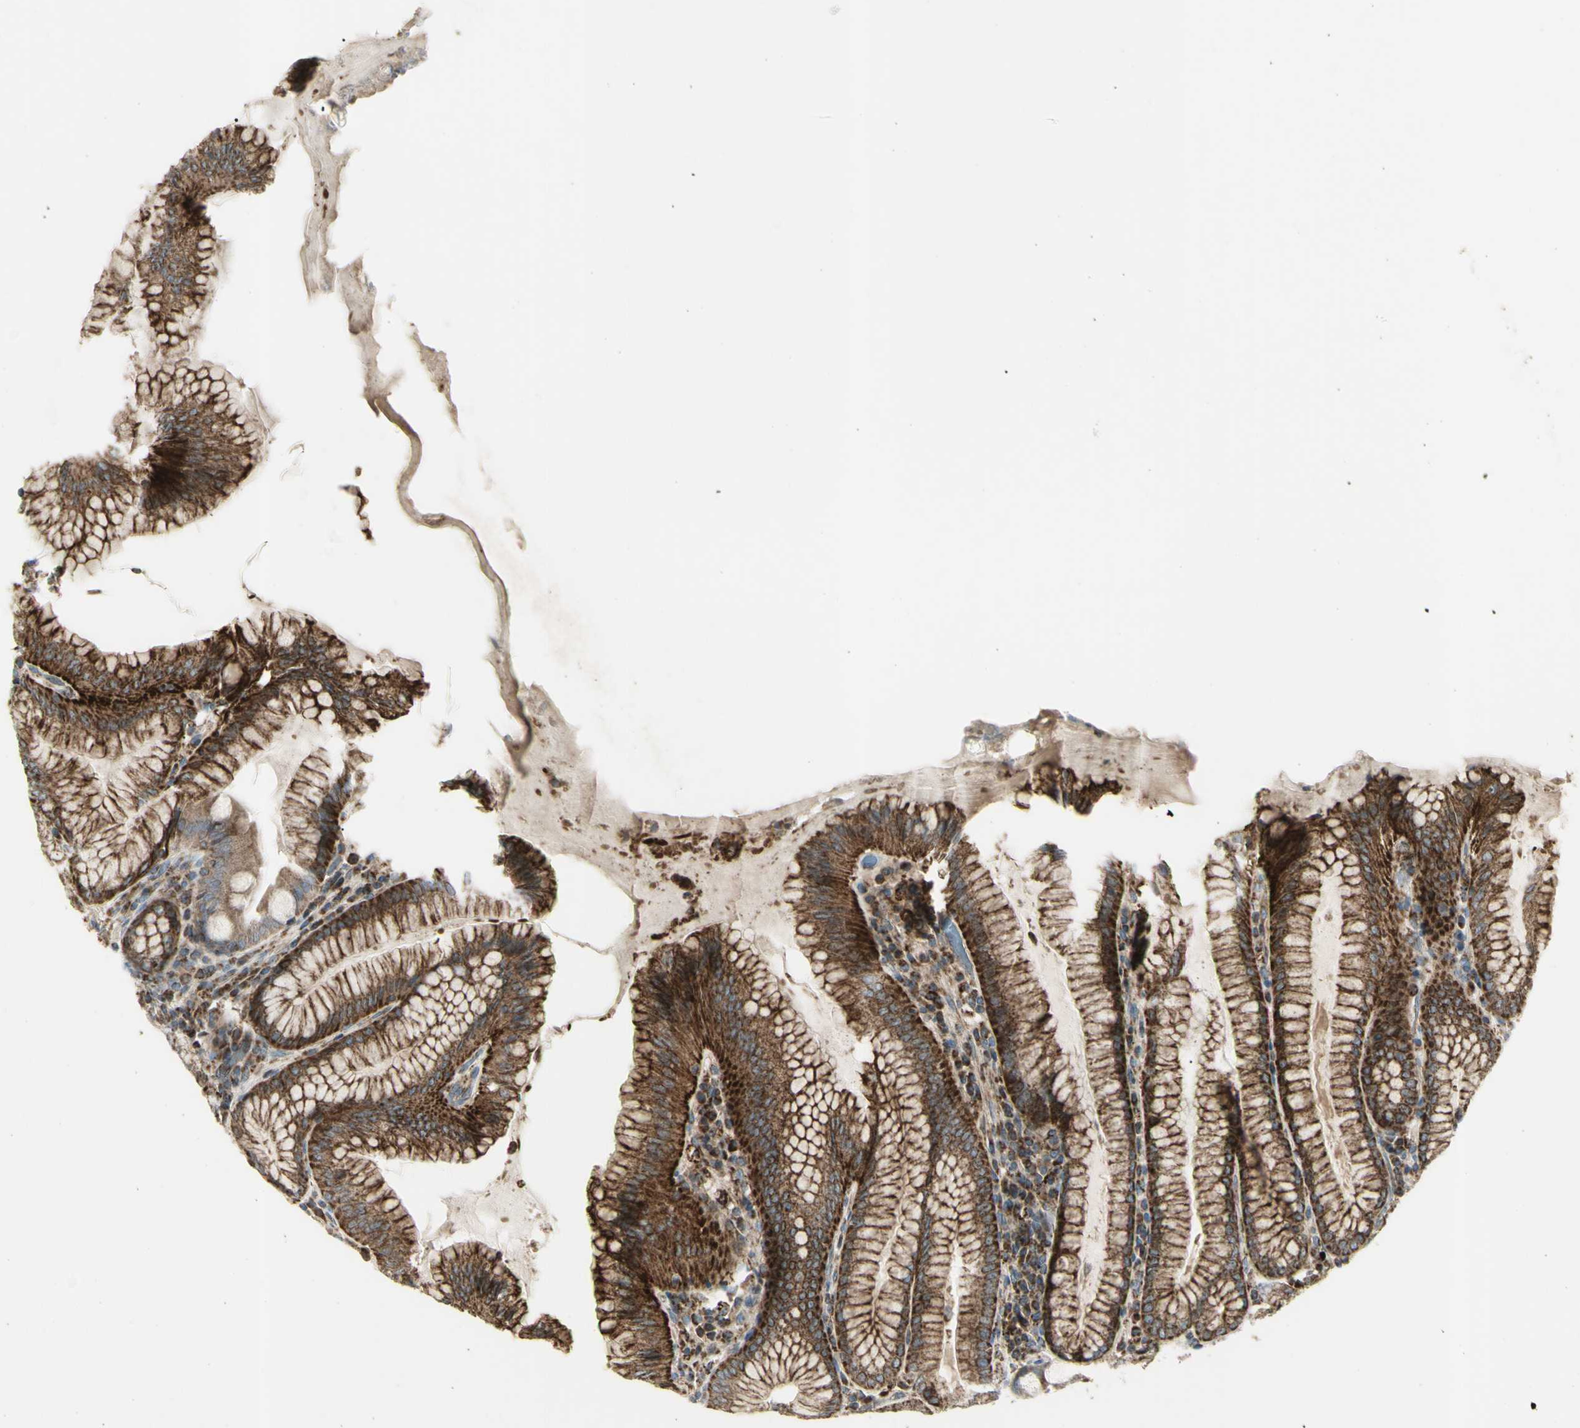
{"staining": {"intensity": "strong", "quantity": ">75%", "location": "cytoplasmic/membranous"}, "tissue": "stomach", "cell_type": "Glandular cells", "image_type": "normal", "snomed": [{"axis": "morphology", "description": "Normal tissue, NOS"}, {"axis": "topography", "description": "Stomach, lower"}], "caption": "Immunohistochemistry staining of normal stomach, which demonstrates high levels of strong cytoplasmic/membranous expression in about >75% of glandular cells indicating strong cytoplasmic/membranous protein positivity. The staining was performed using DAB (brown) for protein detection and nuclei were counterstained in hematoxylin (blue).", "gene": "CYB5R1", "patient": {"sex": "female", "age": 76}}